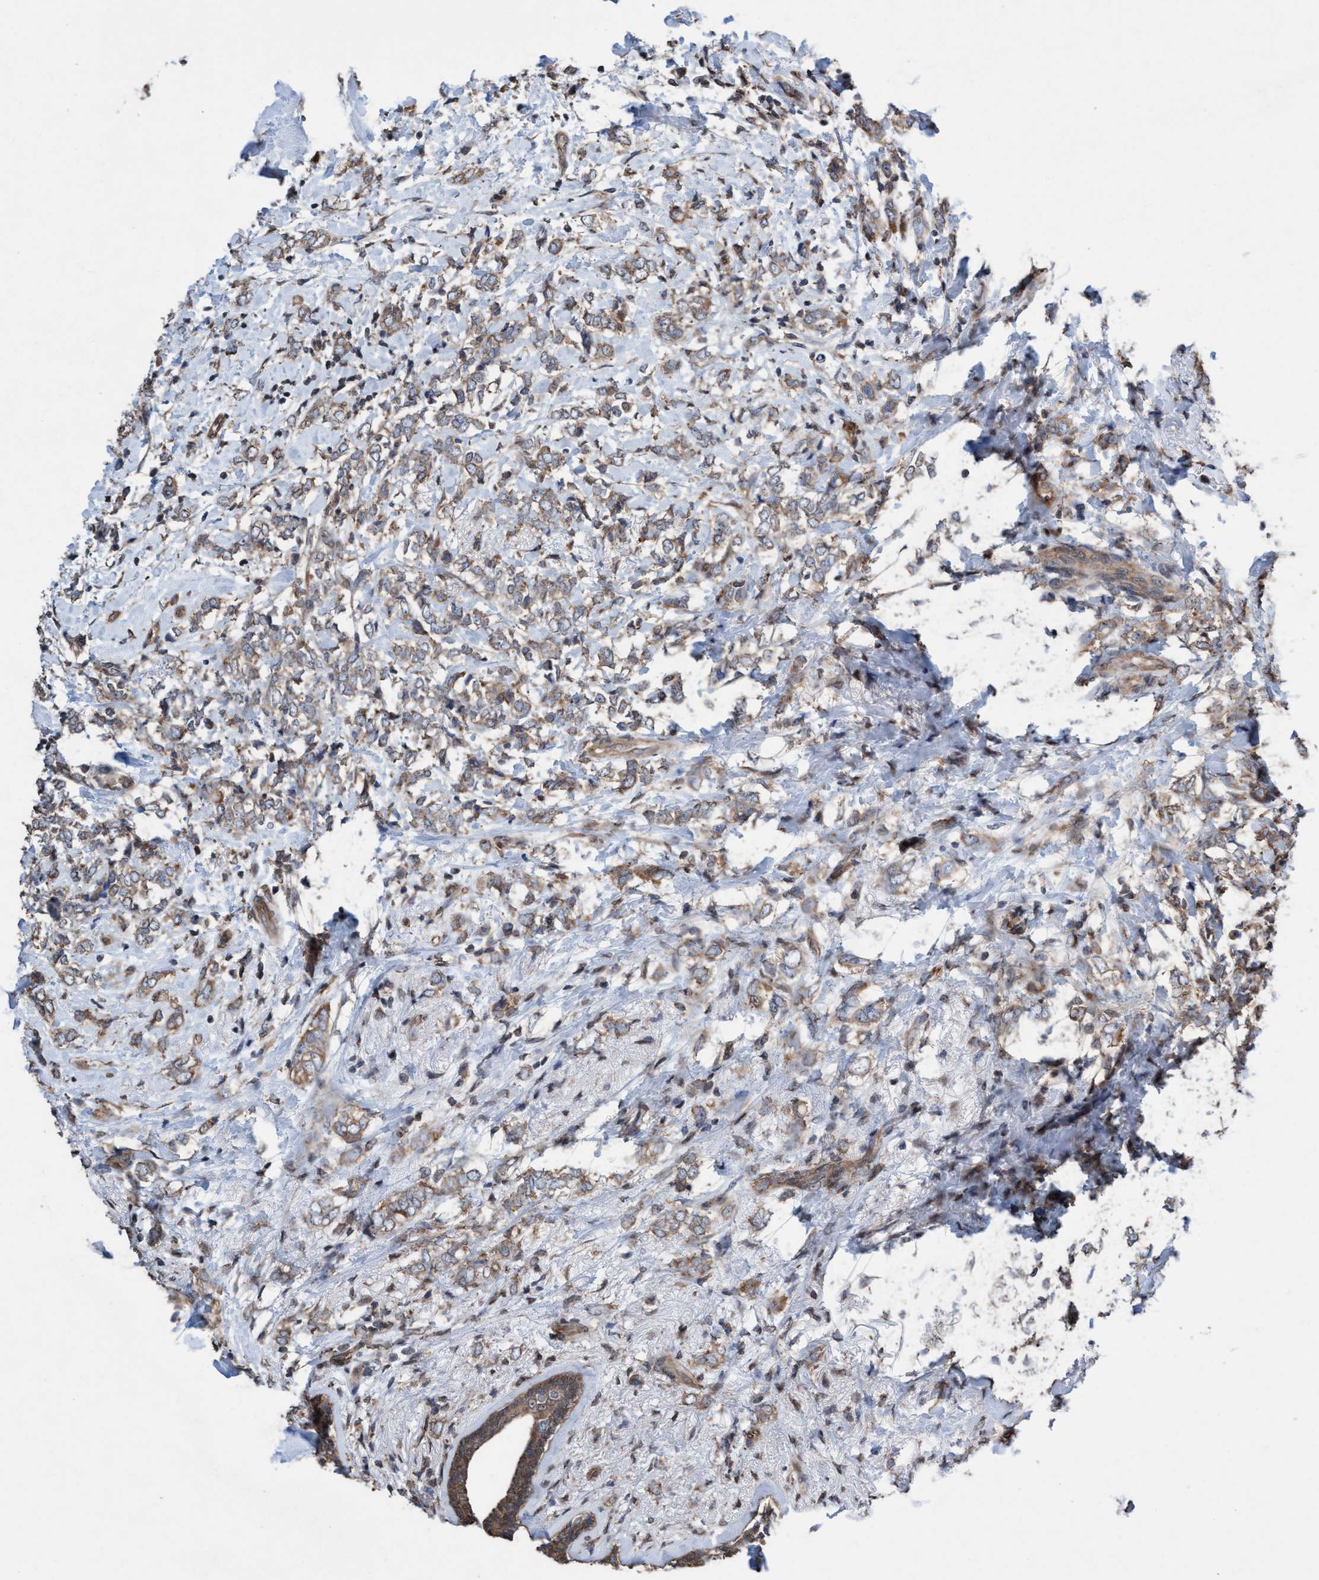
{"staining": {"intensity": "weak", "quantity": ">75%", "location": "cytoplasmic/membranous"}, "tissue": "breast cancer", "cell_type": "Tumor cells", "image_type": "cancer", "snomed": [{"axis": "morphology", "description": "Normal tissue, NOS"}, {"axis": "morphology", "description": "Lobular carcinoma"}, {"axis": "topography", "description": "Breast"}], "caption": "Breast cancer (lobular carcinoma) tissue displays weak cytoplasmic/membranous expression in about >75% of tumor cells, visualized by immunohistochemistry.", "gene": "METAP2", "patient": {"sex": "female", "age": 47}}